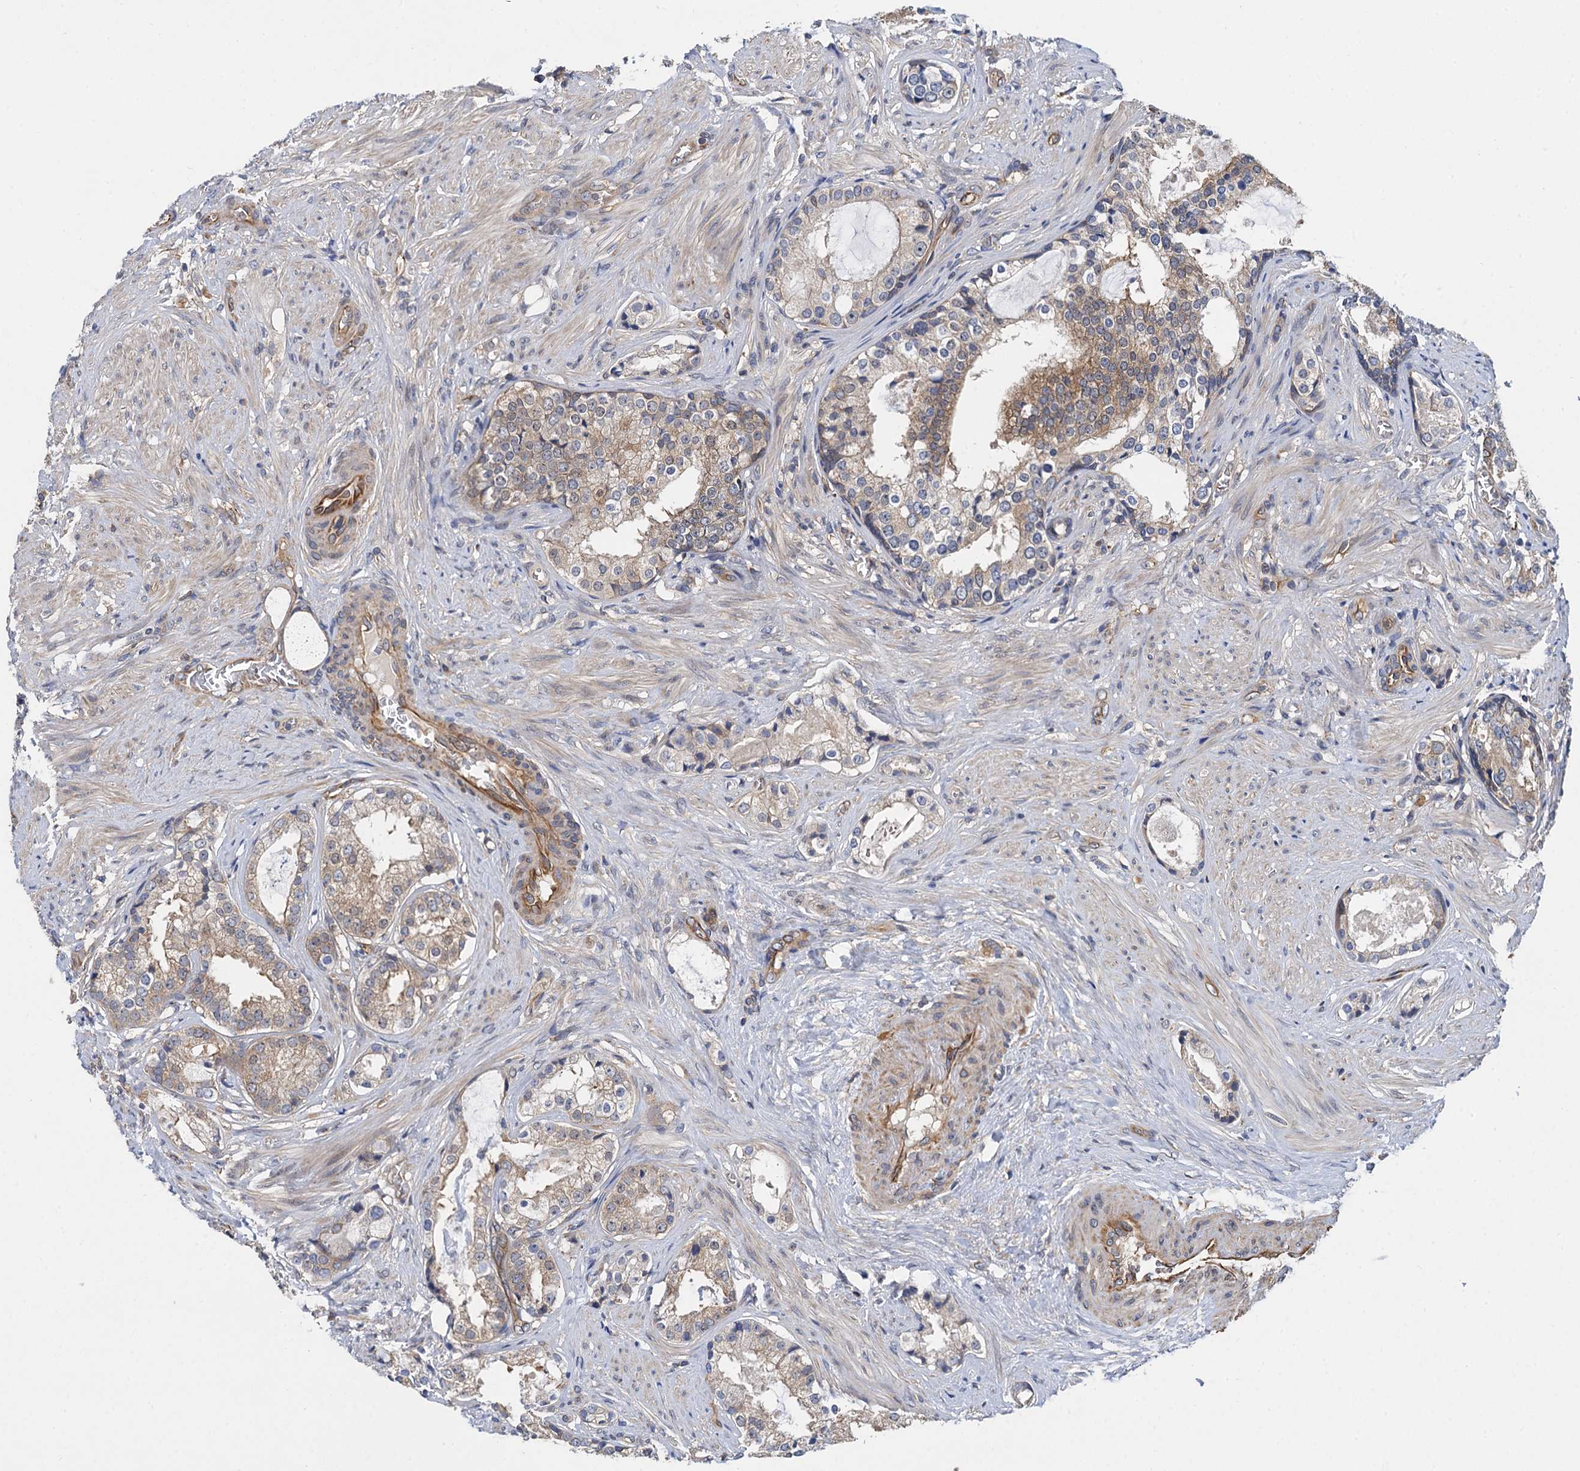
{"staining": {"intensity": "weak", "quantity": "25%-75%", "location": "cytoplasmic/membranous"}, "tissue": "prostate cancer", "cell_type": "Tumor cells", "image_type": "cancer", "snomed": [{"axis": "morphology", "description": "Adenocarcinoma, High grade"}, {"axis": "topography", "description": "Prostate"}], "caption": "A histopathology image of human prostate cancer stained for a protein demonstrates weak cytoplasmic/membranous brown staining in tumor cells.", "gene": "PJA2", "patient": {"sex": "male", "age": 58}}